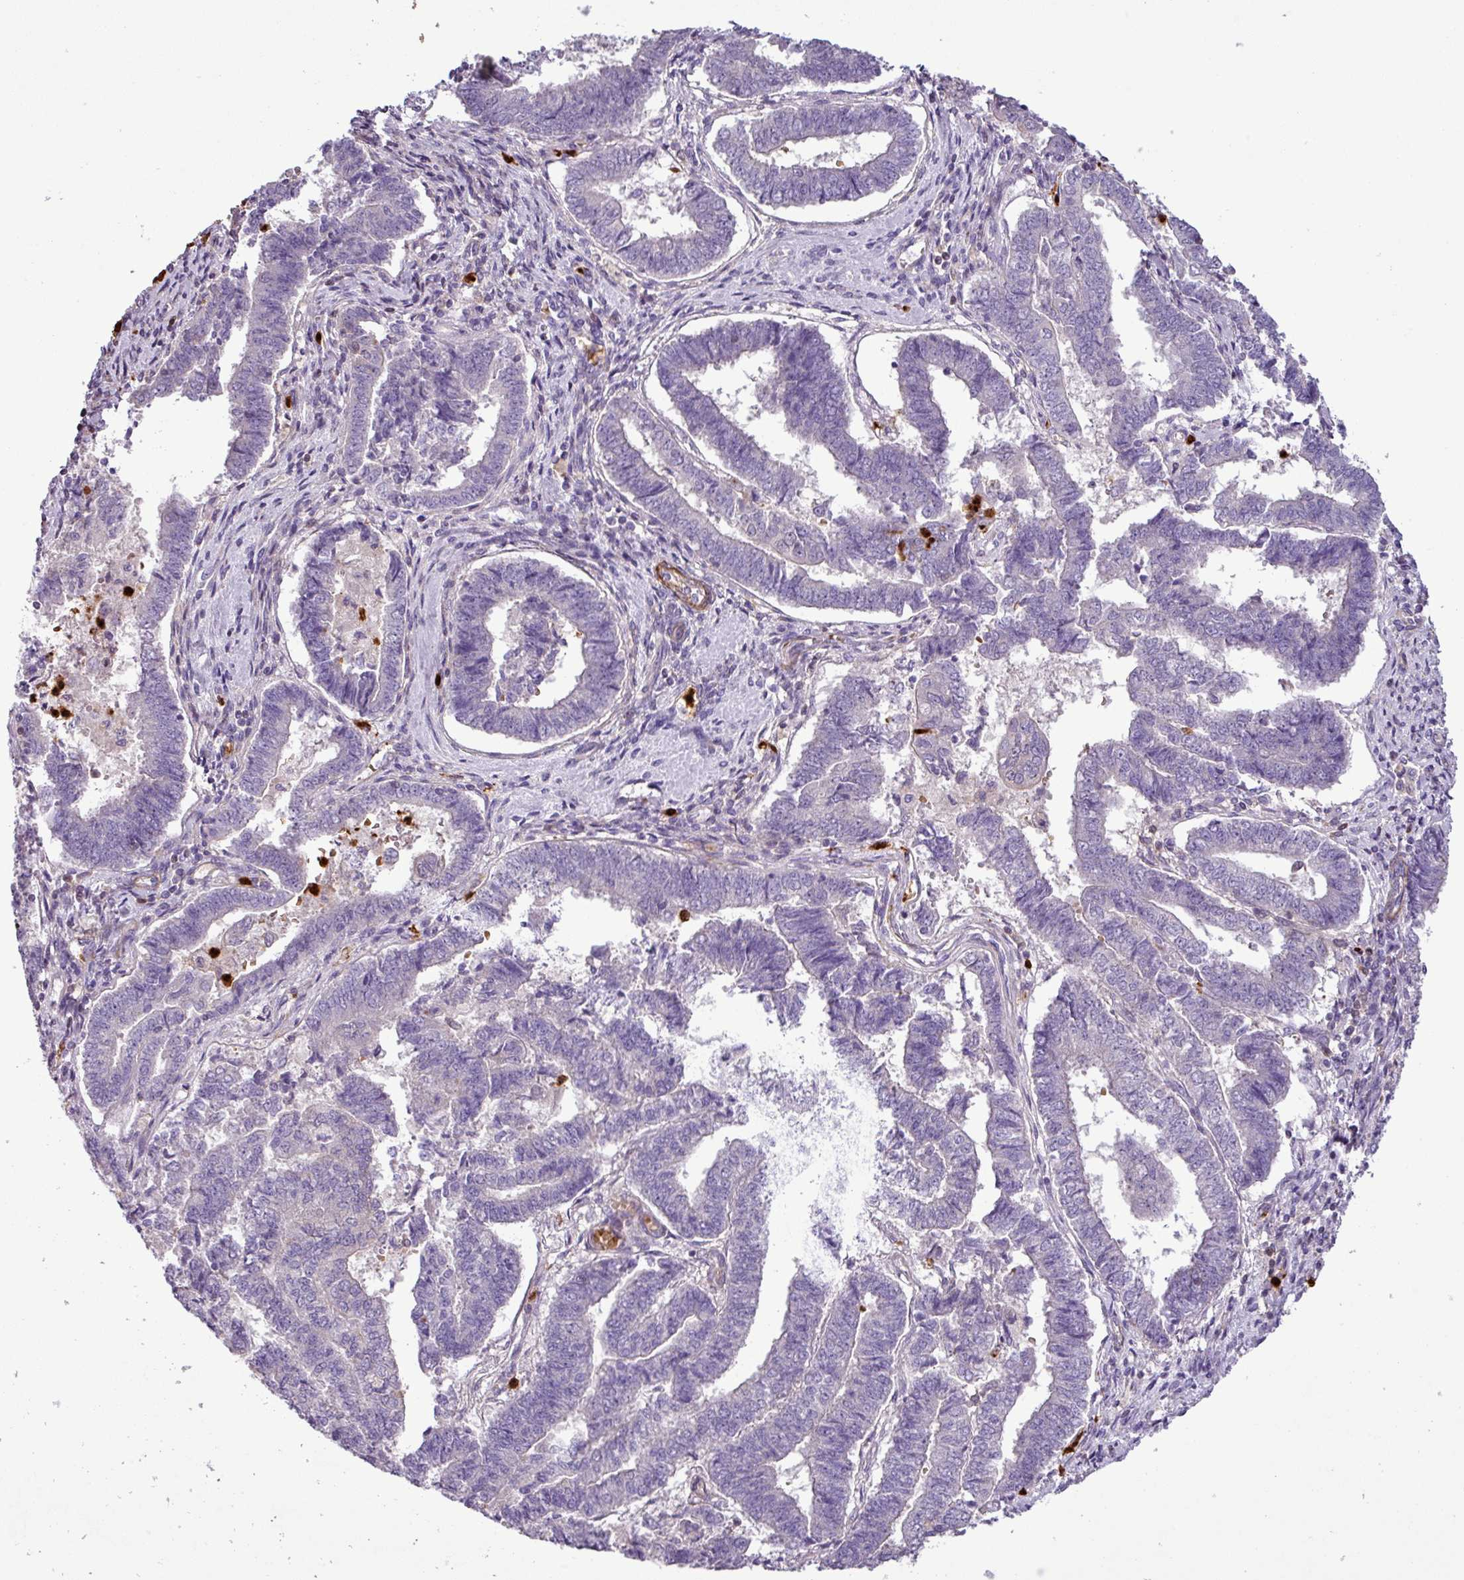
{"staining": {"intensity": "negative", "quantity": "none", "location": "none"}, "tissue": "endometrial cancer", "cell_type": "Tumor cells", "image_type": "cancer", "snomed": [{"axis": "morphology", "description": "Adenocarcinoma, NOS"}, {"axis": "topography", "description": "Endometrium"}], "caption": "An immunohistochemistry histopathology image of endometrial cancer is shown. There is no staining in tumor cells of endometrial cancer.", "gene": "NBEAL2", "patient": {"sex": "female", "age": 72}}